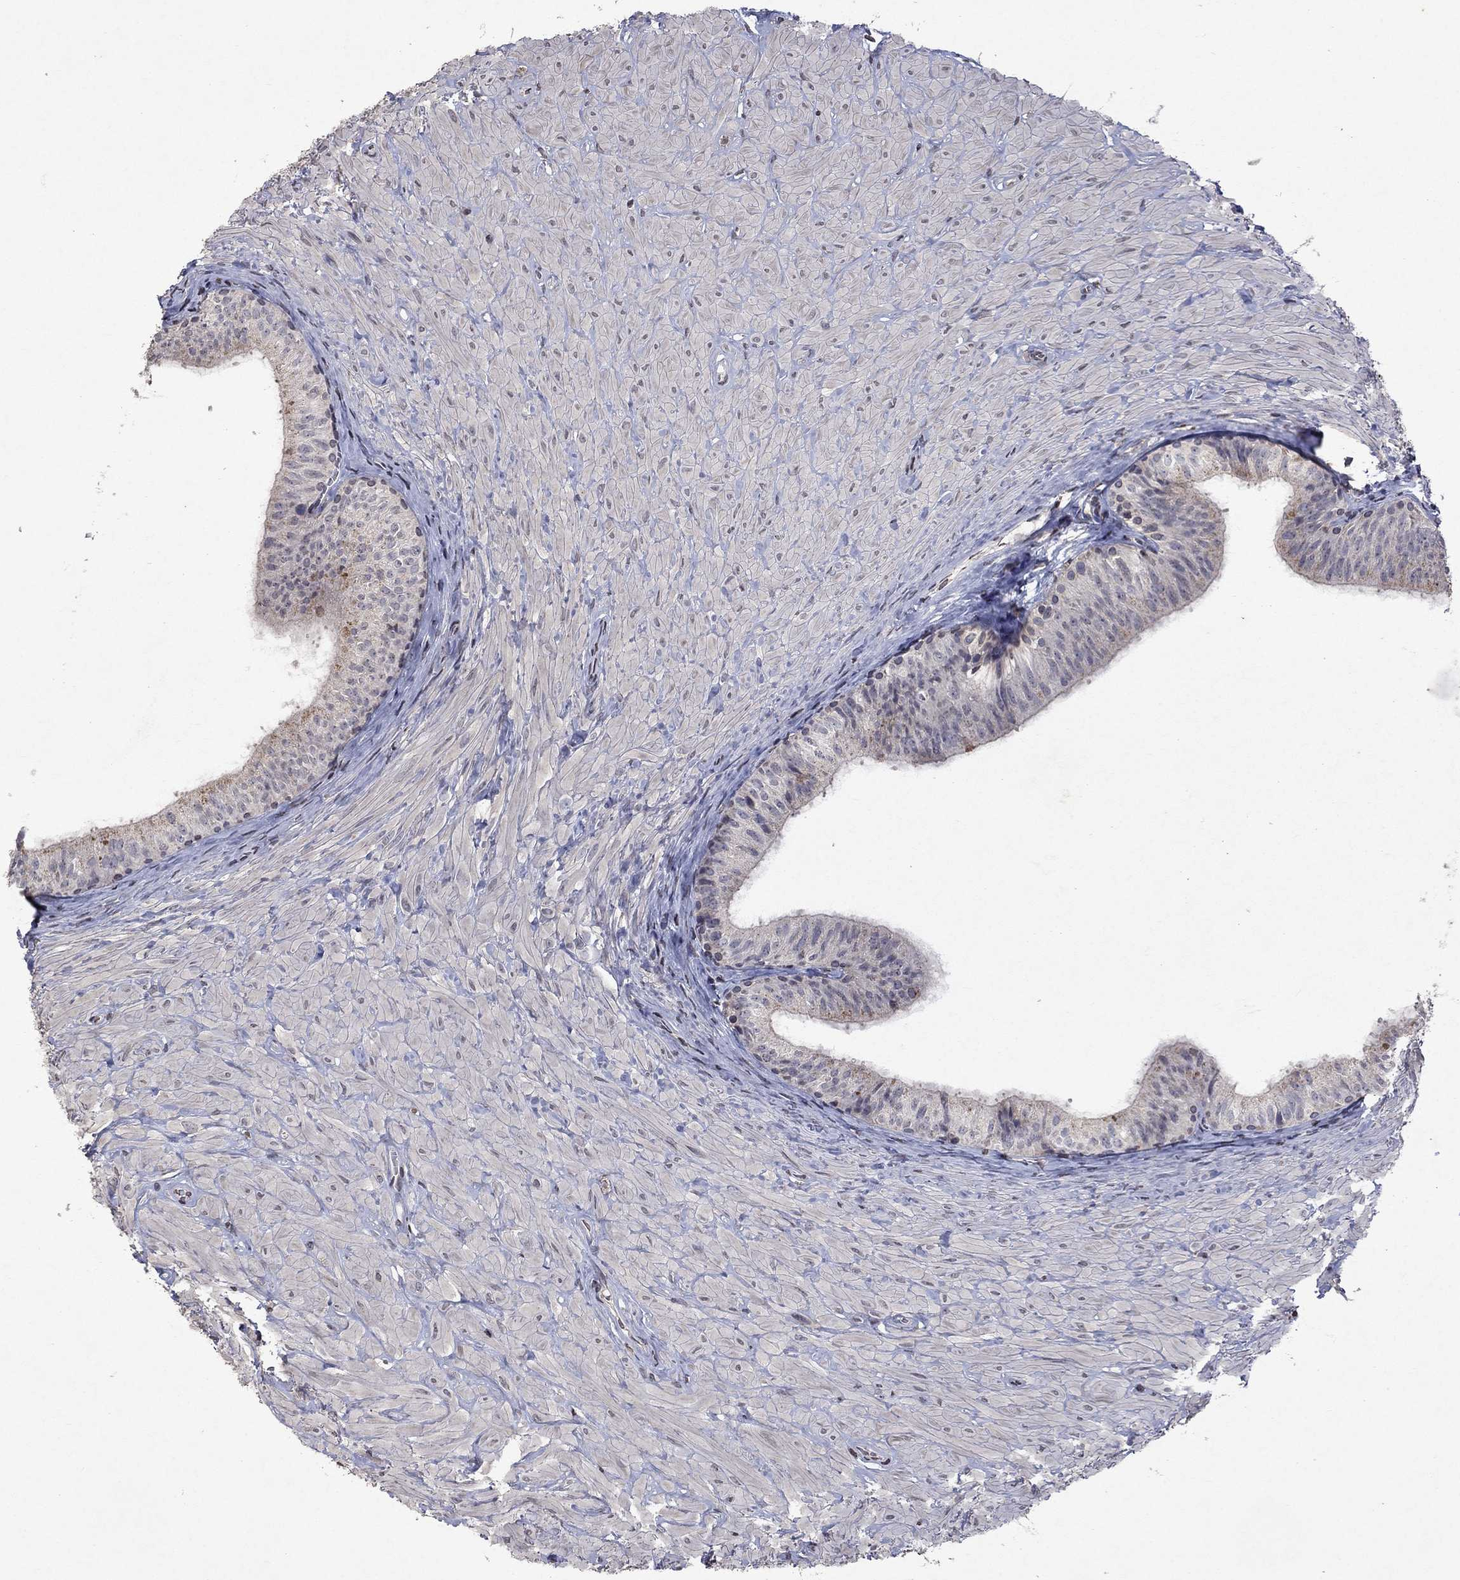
{"staining": {"intensity": "strong", "quantity": "<25%", "location": "cytoplasmic/membranous"}, "tissue": "epididymis", "cell_type": "Glandular cells", "image_type": "normal", "snomed": [{"axis": "morphology", "description": "Normal tissue, NOS"}, {"axis": "topography", "description": "Epididymis"}, {"axis": "topography", "description": "Vas deferens"}], "caption": "This is a micrograph of IHC staining of benign epididymis, which shows strong expression in the cytoplasmic/membranous of glandular cells.", "gene": "TTC38", "patient": {"sex": "male", "age": 23}}